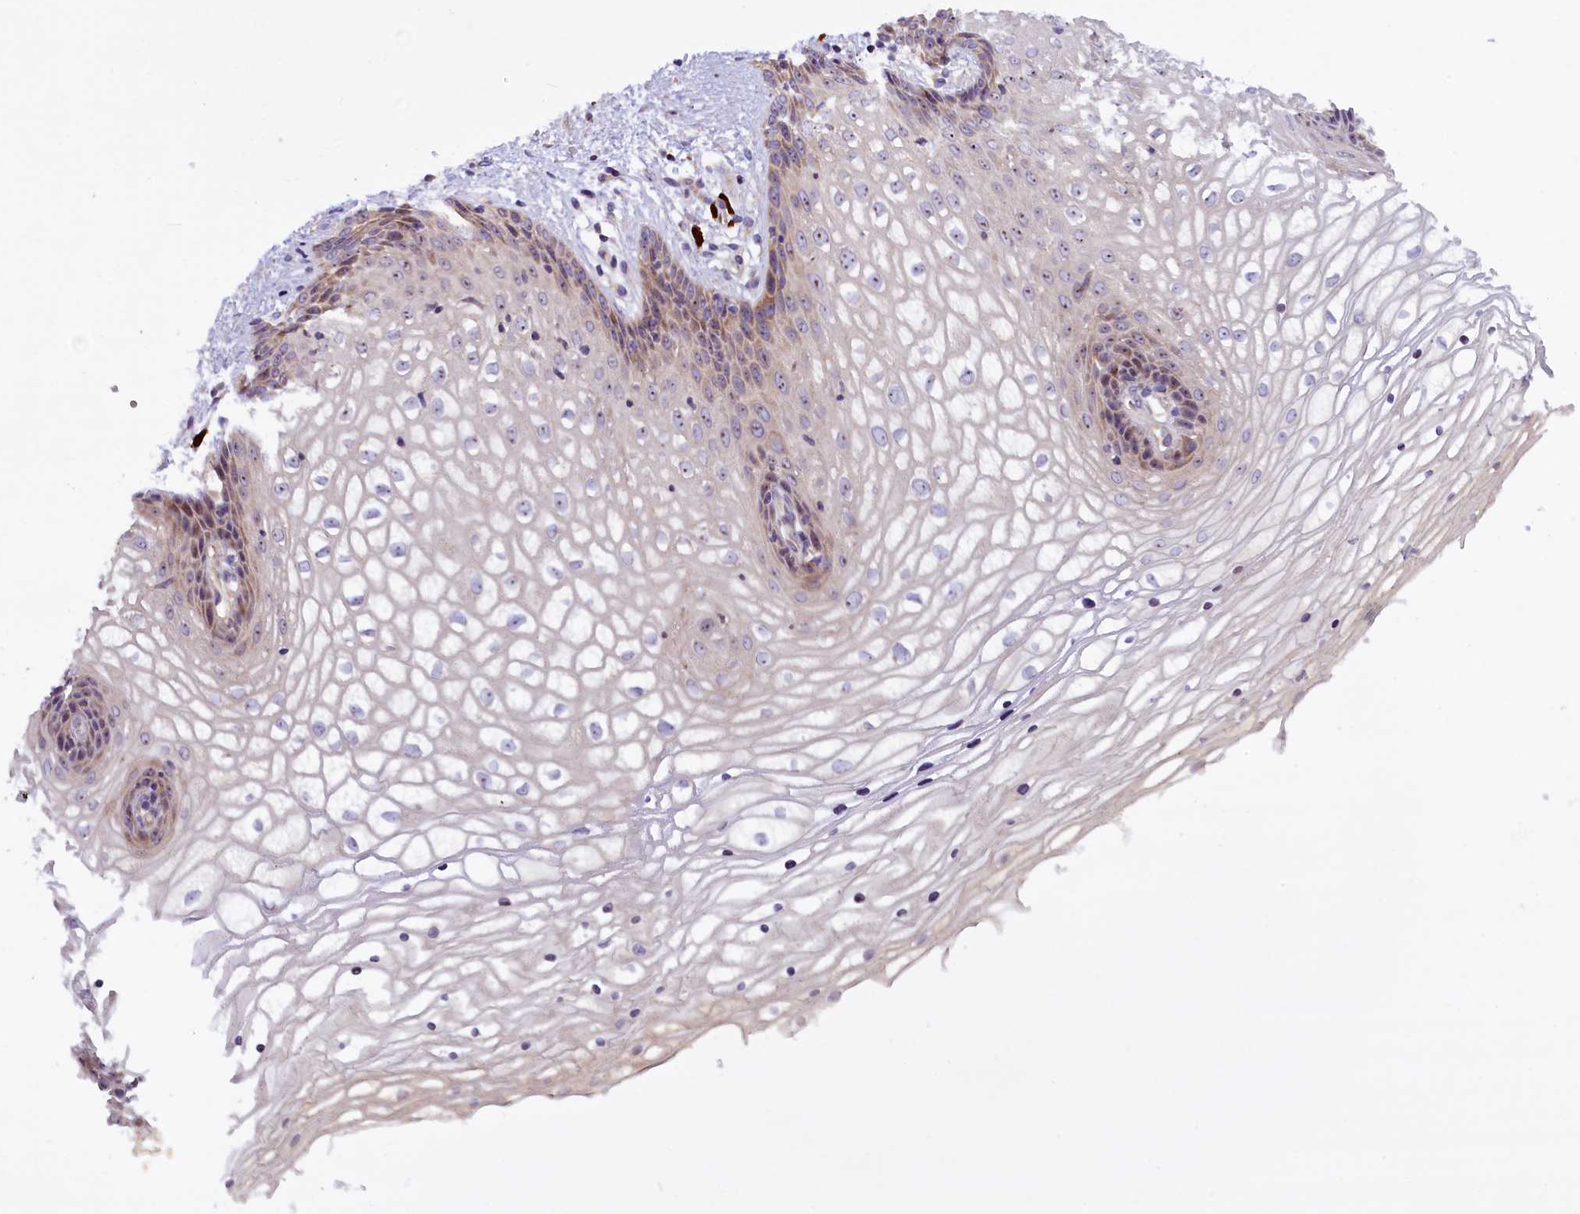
{"staining": {"intensity": "moderate", "quantity": "<25%", "location": "cytoplasmic/membranous,nuclear"}, "tissue": "vagina", "cell_type": "Squamous epithelial cells", "image_type": "normal", "snomed": [{"axis": "morphology", "description": "Normal tissue, NOS"}, {"axis": "topography", "description": "Vagina"}], "caption": "Approximately <25% of squamous epithelial cells in benign human vagina demonstrate moderate cytoplasmic/membranous,nuclear protein staining as visualized by brown immunohistochemical staining.", "gene": "FRY", "patient": {"sex": "female", "age": 34}}